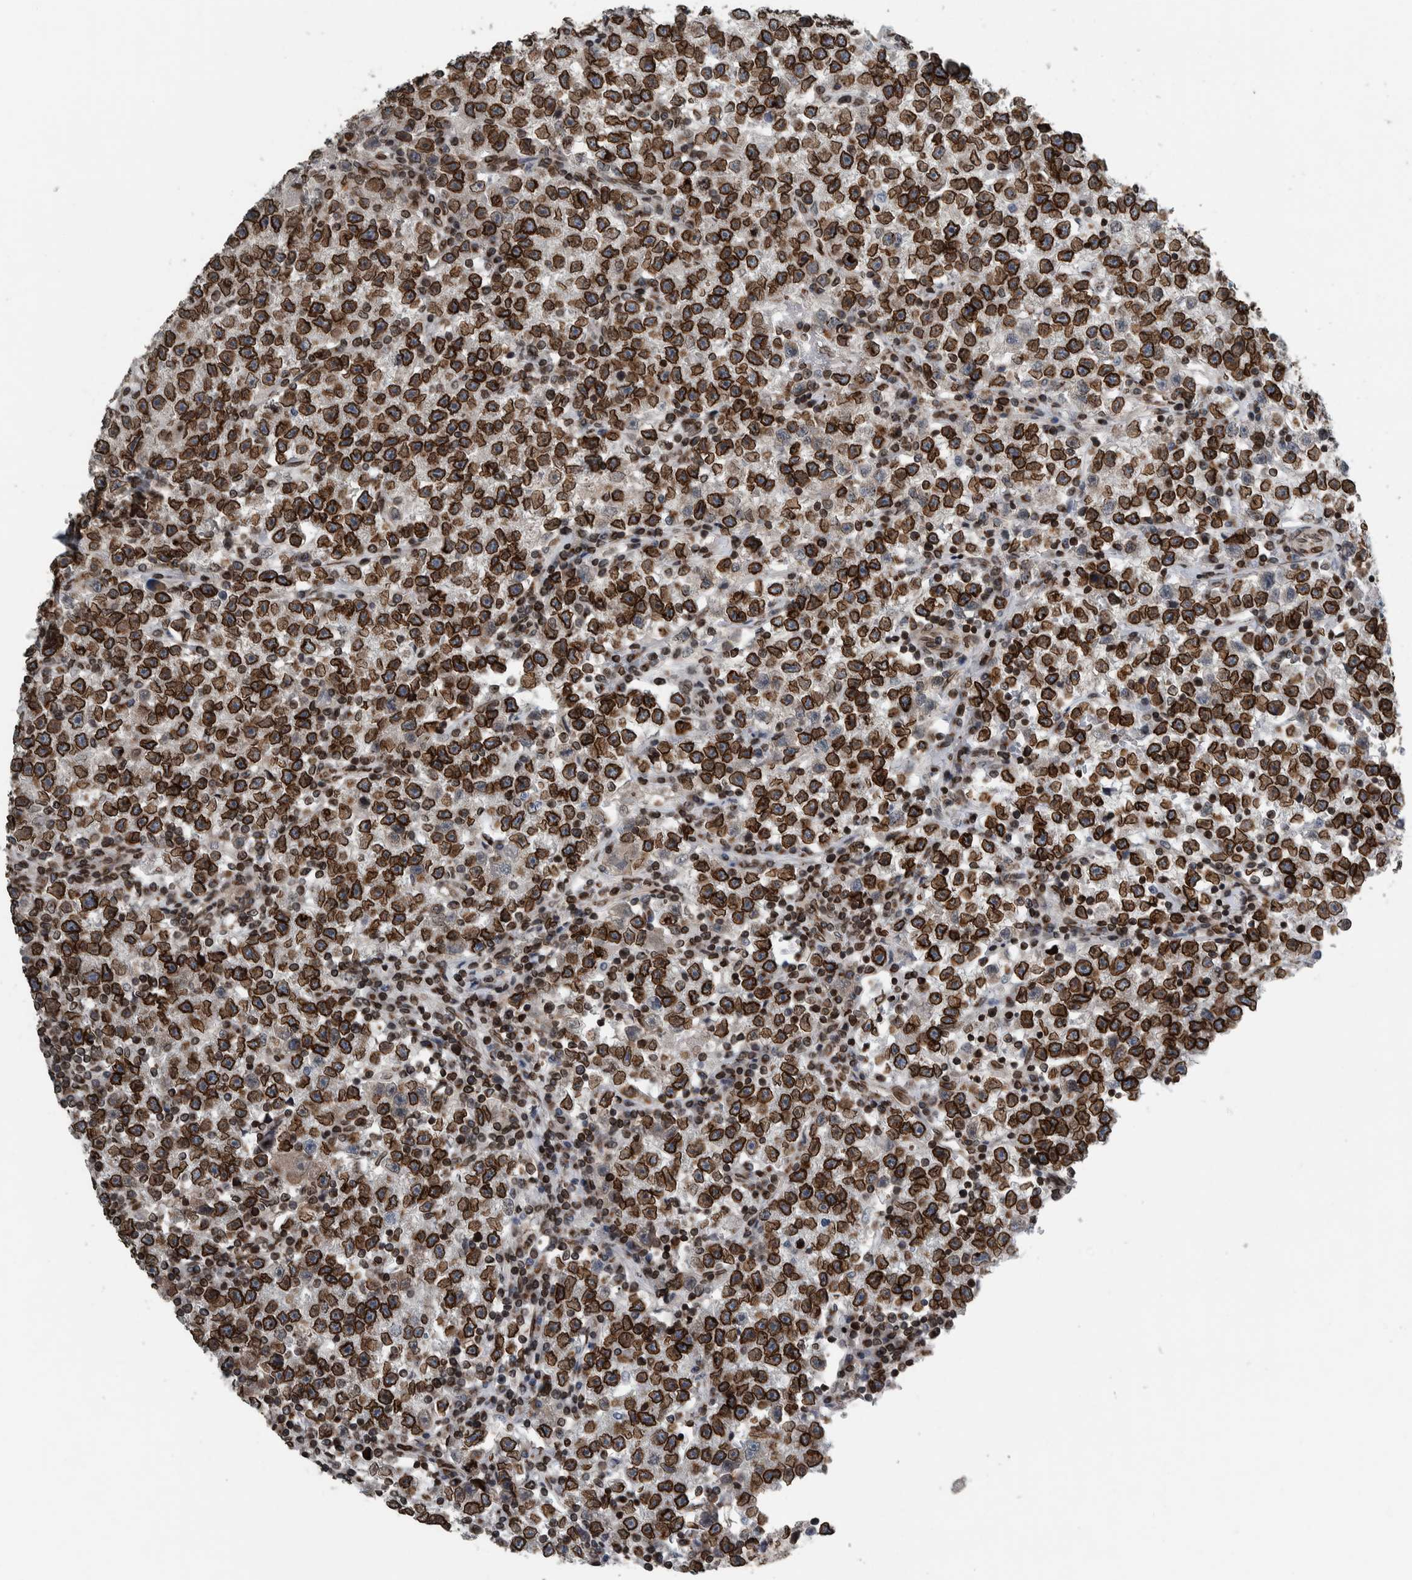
{"staining": {"intensity": "strong", "quantity": ">75%", "location": "cytoplasmic/membranous,nuclear"}, "tissue": "testis cancer", "cell_type": "Tumor cells", "image_type": "cancer", "snomed": [{"axis": "morphology", "description": "Seminoma, NOS"}, {"axis": "topography", "description": "Testis"}], "caption": "Immunohistochemical staining of seminoma (testis) shows high levels of strong cytoplasmic/membranous and nuclear protein expression in approximately >75% of tumor cells. (DAB IHC, brown staining for protein, blue staining for nuclei).", "gene": "FAM135B", "patient": {"sex": "male", "age": 22}}